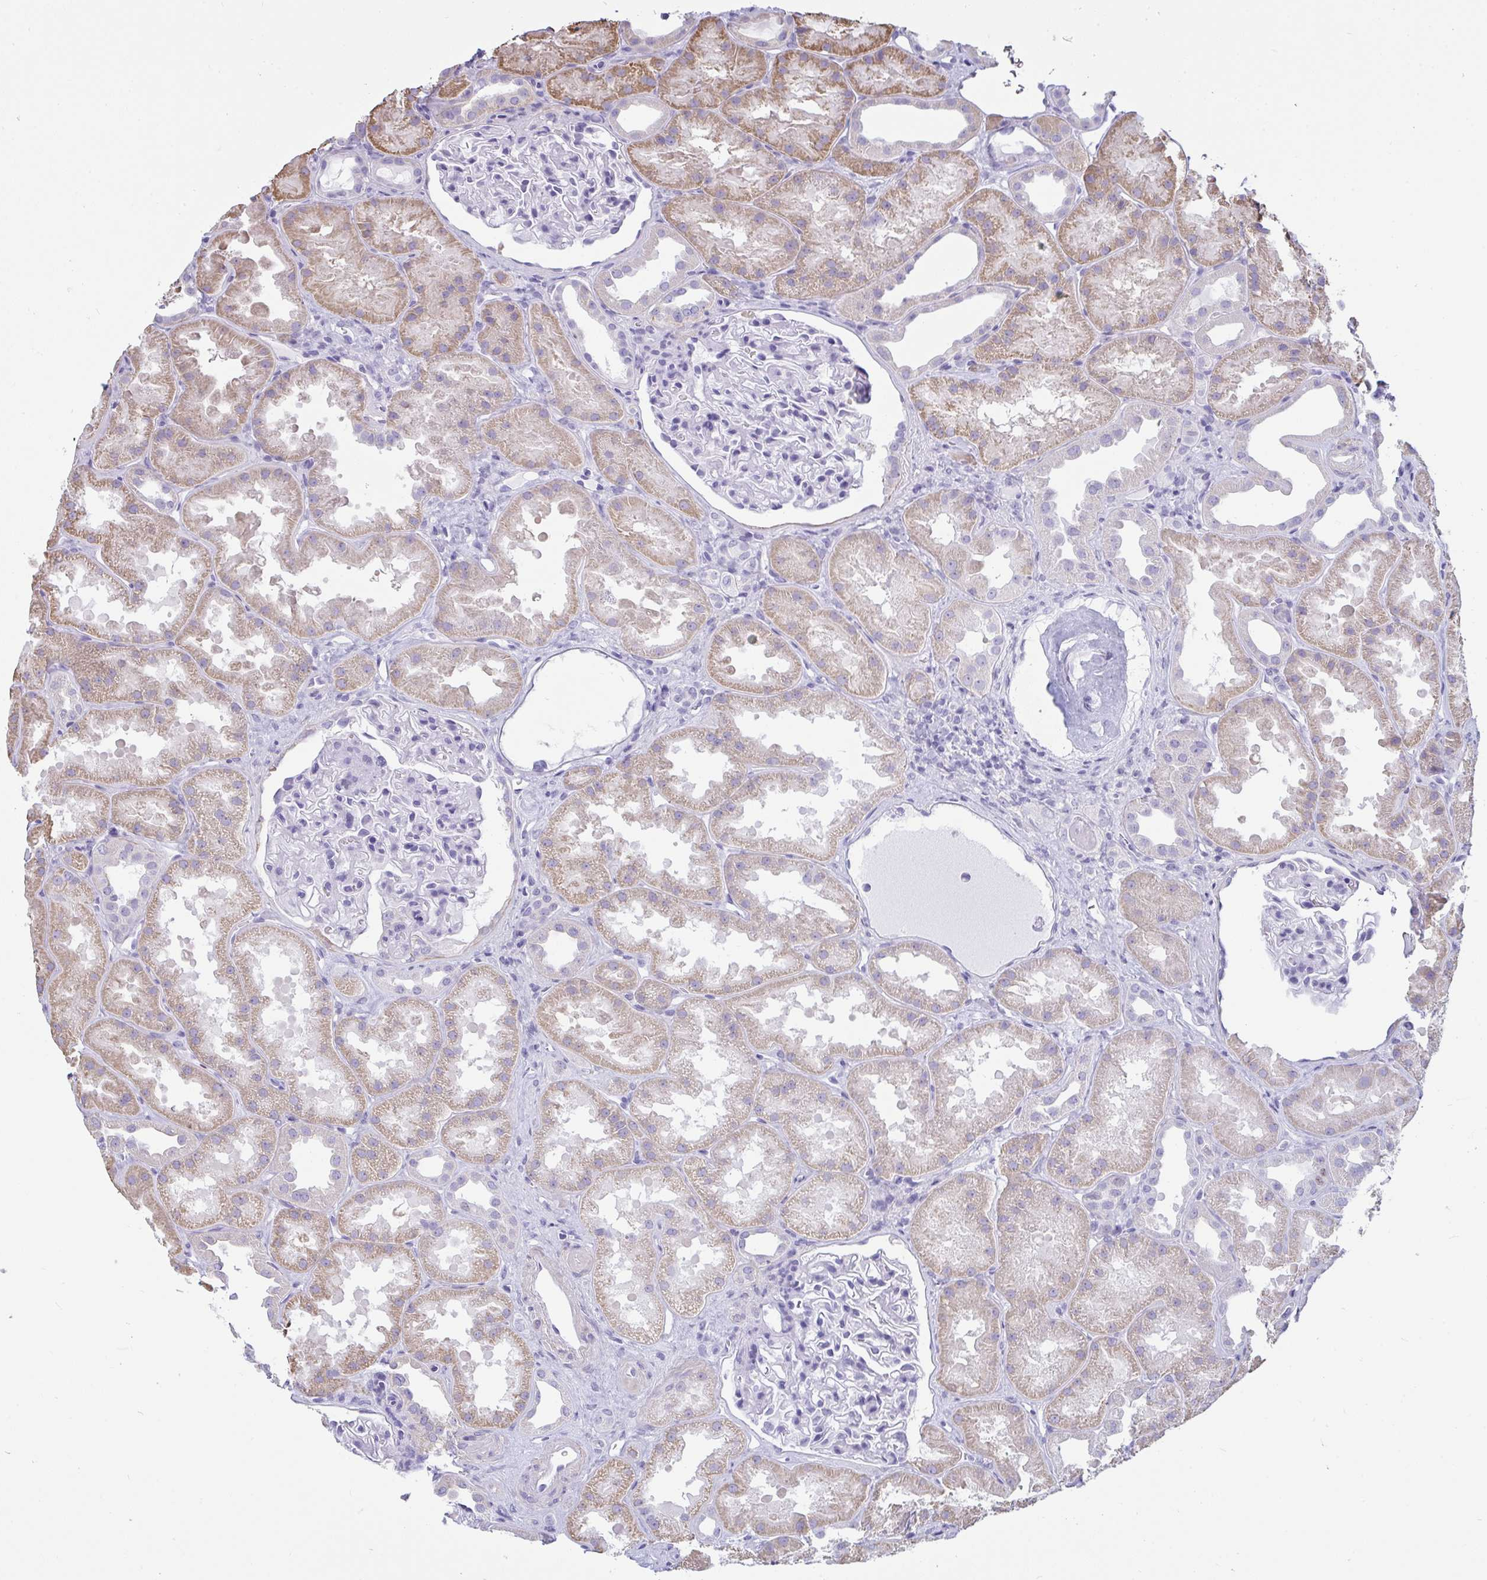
{"staining": {"intensity": "negative", "quantity": "none", "location": "none"}, "tissue": "kidney", "cell_type": "Cells in glomeruli", "image_type": "normal", "snomed": [{"axis": "morphology", "description": "Normal tissue, NOS"}, {"axis": "topography", "description": "Kidney"}], "caption": "Immunohistochemical staining of unremarkable human kidney demonstrates no significant expression in cells in glomeruli.", "gene": "SUZ12", "patient": {"sex": "male", "age": 61}}